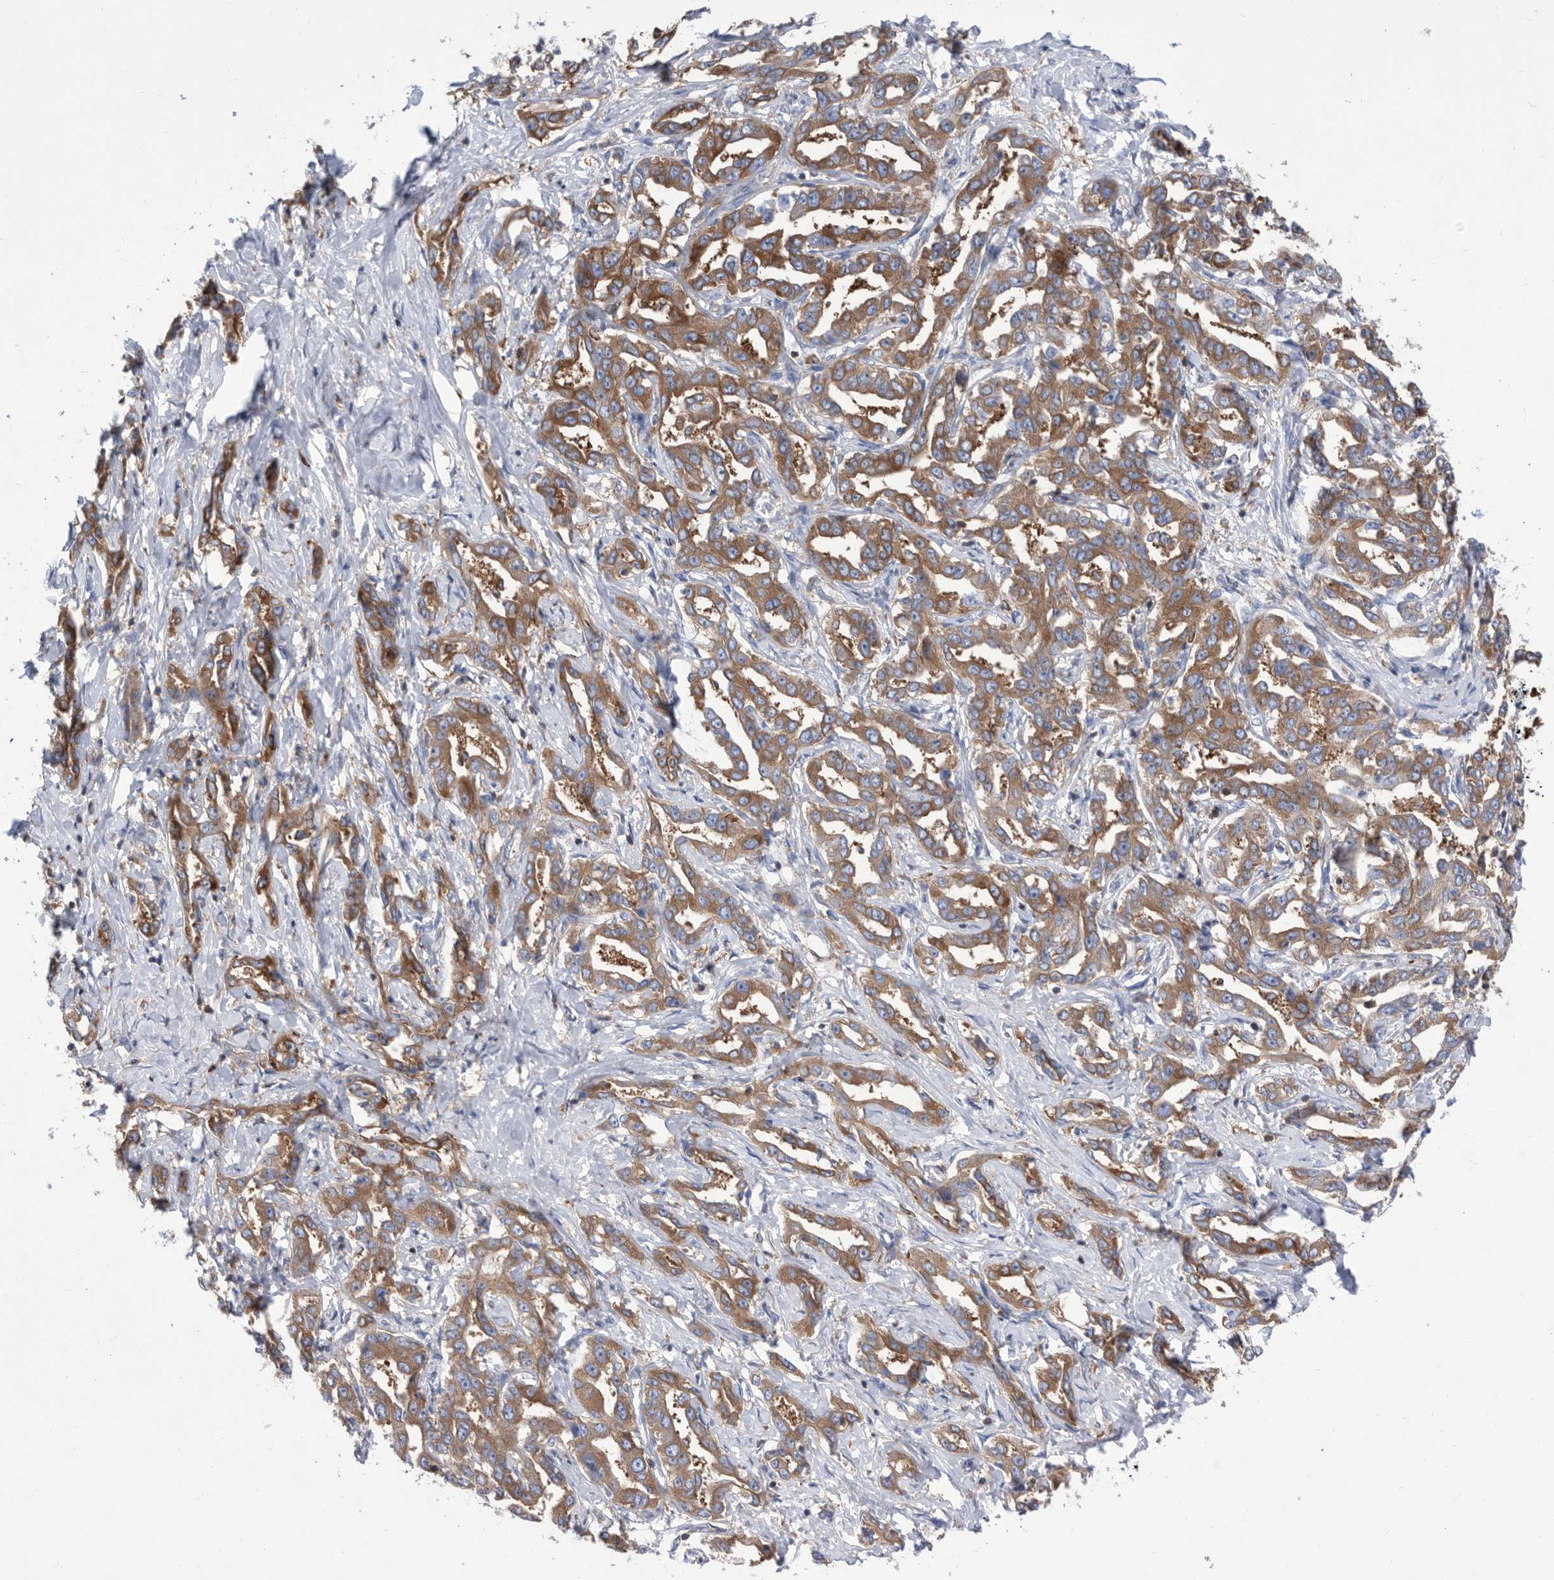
{"staining": {"intensity": "moderate", "quantity": ">75%", "location": "cytoplasmic/membranous"}, "tissue": "liver cancer", "cell_type": "Tumor cells", "image_type": "cancer", "snomed": [{"axis": "morphology", "description": "Cholangiocarcinoma"}, {"axis": "topography", "description": "Liver"}], "caption": "Immunohistochemical staining of human cholangiocarcinoma (liver) shows medium levels of moderate cytoplasmic/membranous protein expression in about >75% of tumor cells.", "gene": "SMG7", "patient": {"sex": "male", "age": 59}}